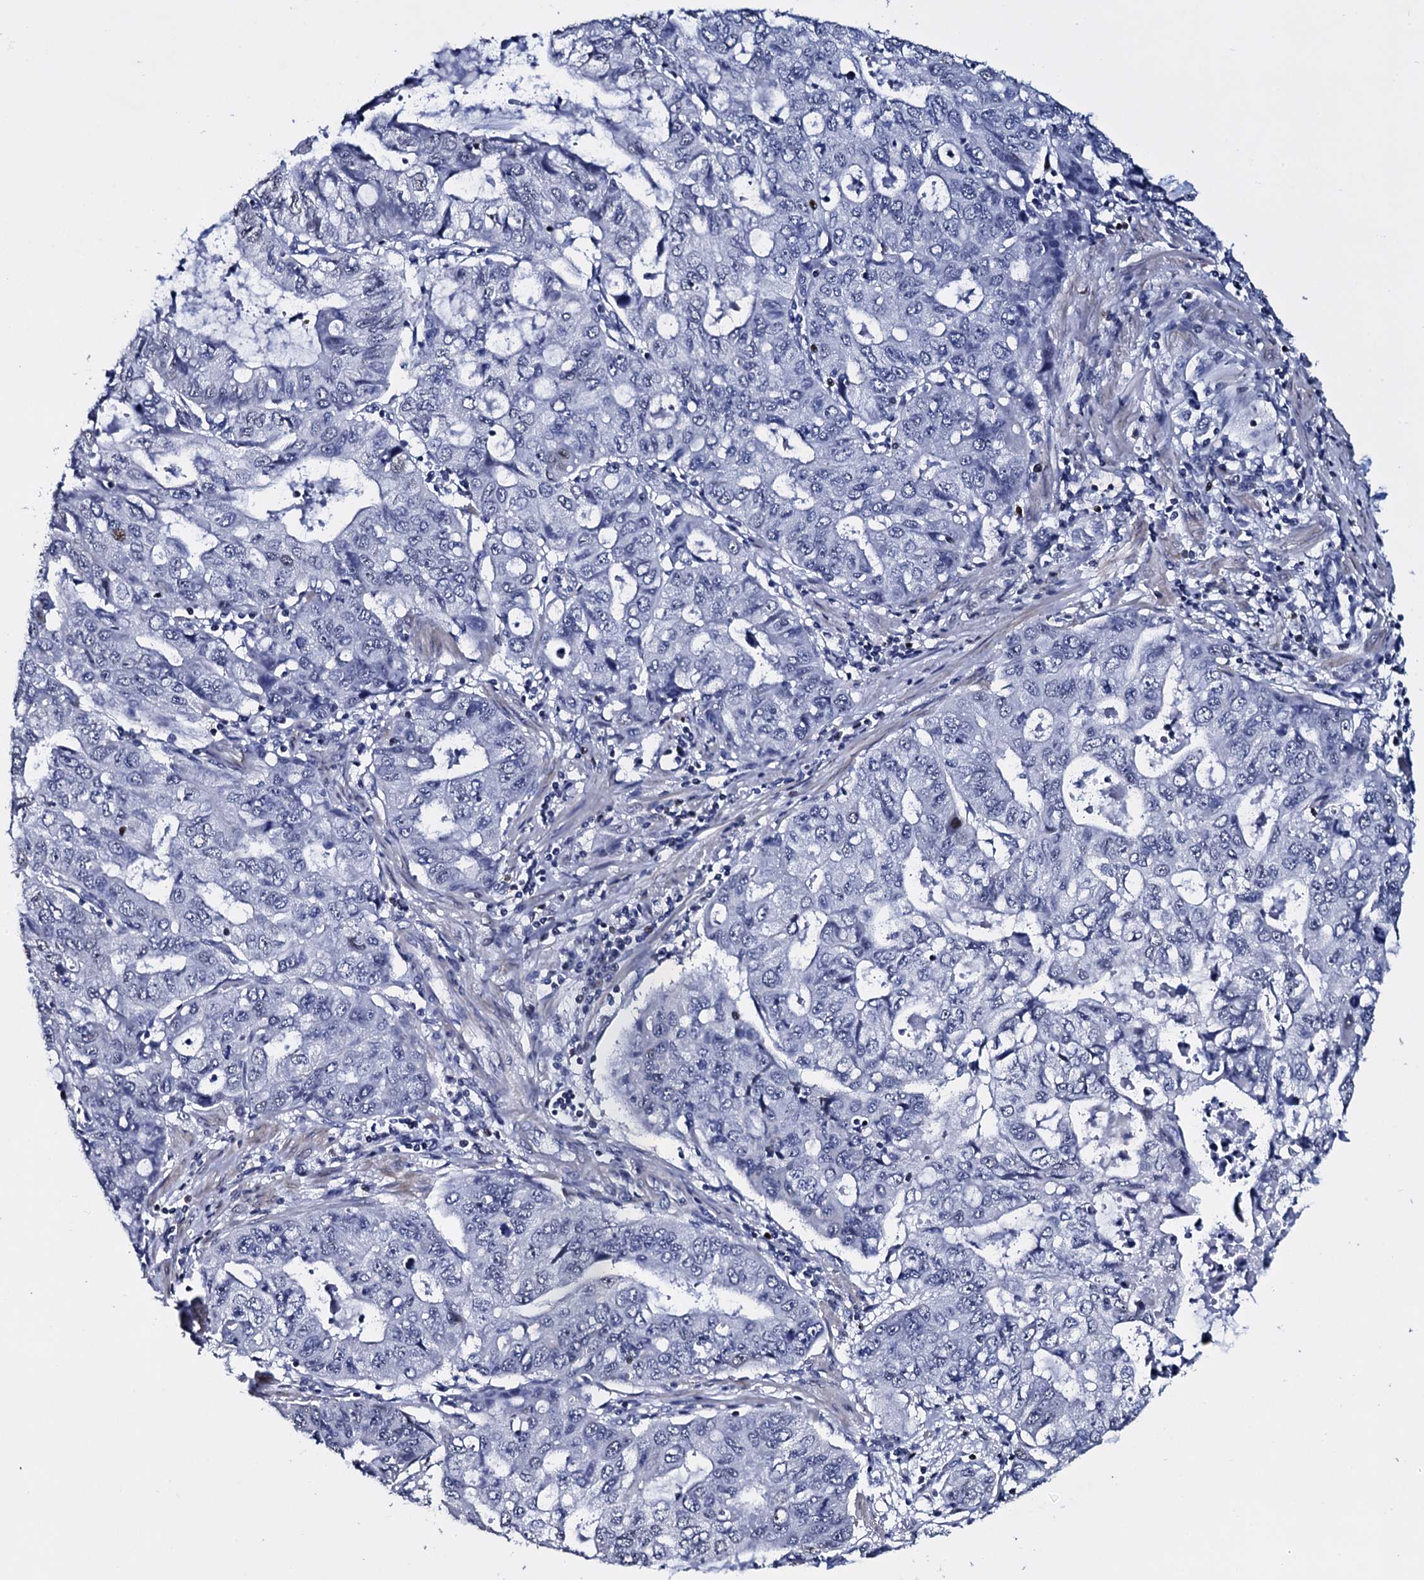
{"staining": {"intensity": "negative", "quantity": "none", "location": "none"}, "tissue": "stomach cancer", "cell_type": "Tumor cells", "image_type": "cancer", "snomed": [{"axis": "morphology", "description": "Adenocarcinoma, NOS"}, {"axis": "topography", "description": "Stomach, upper"}], "caption": "DAB (3,3'-diaminobenzidine) immunohistochemical staining of stomach cancer exhibits no significant staining in tumor cells. (Stains: DAB immunohistochemistry with hematoxylin counter stain, Microscopy: brightfield microscopy at high magnification).", "gene": "NPM2", "patient": {"sex": "female", "age": 52}}